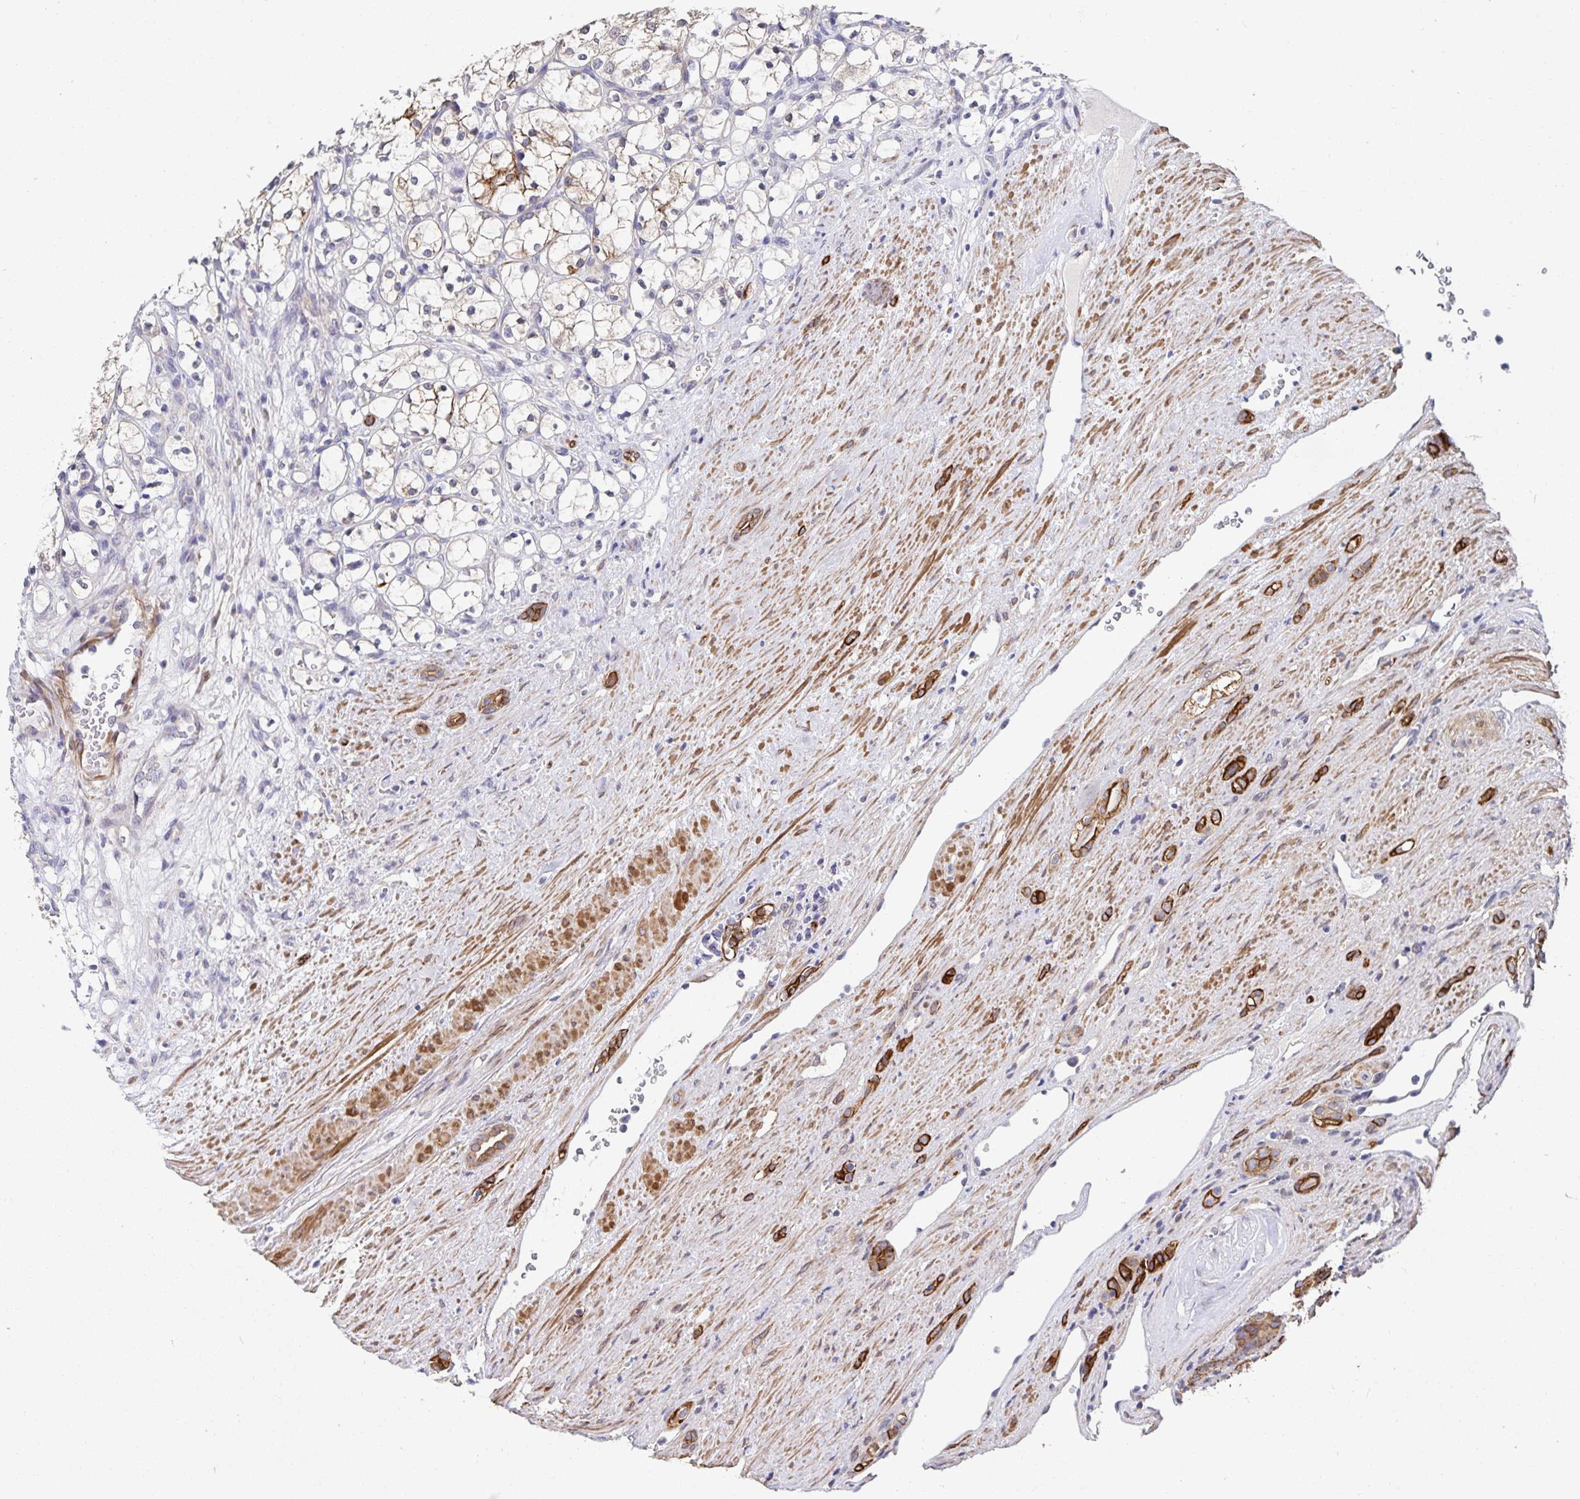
{"staining": {"intensity": "negative", "quantity": "none", "location": "none"}, "tissue": "renal cancer", "cell_type": "Tumor cells", "image_type": "cancer", "snomed": [{"axis": "morphology", "description": "Adenocarcinoma, NOS"}, {"axis": "topography", "description": "Kidney"}], "caption": "Immunohistochemistry (IHC) image of human adenocarcinoma (renal) stained for a protein (brown), which demonstrates no staining in tumor cells.", "gene": "ZIK1", "patient": {"sex": "female", "age": 69}}